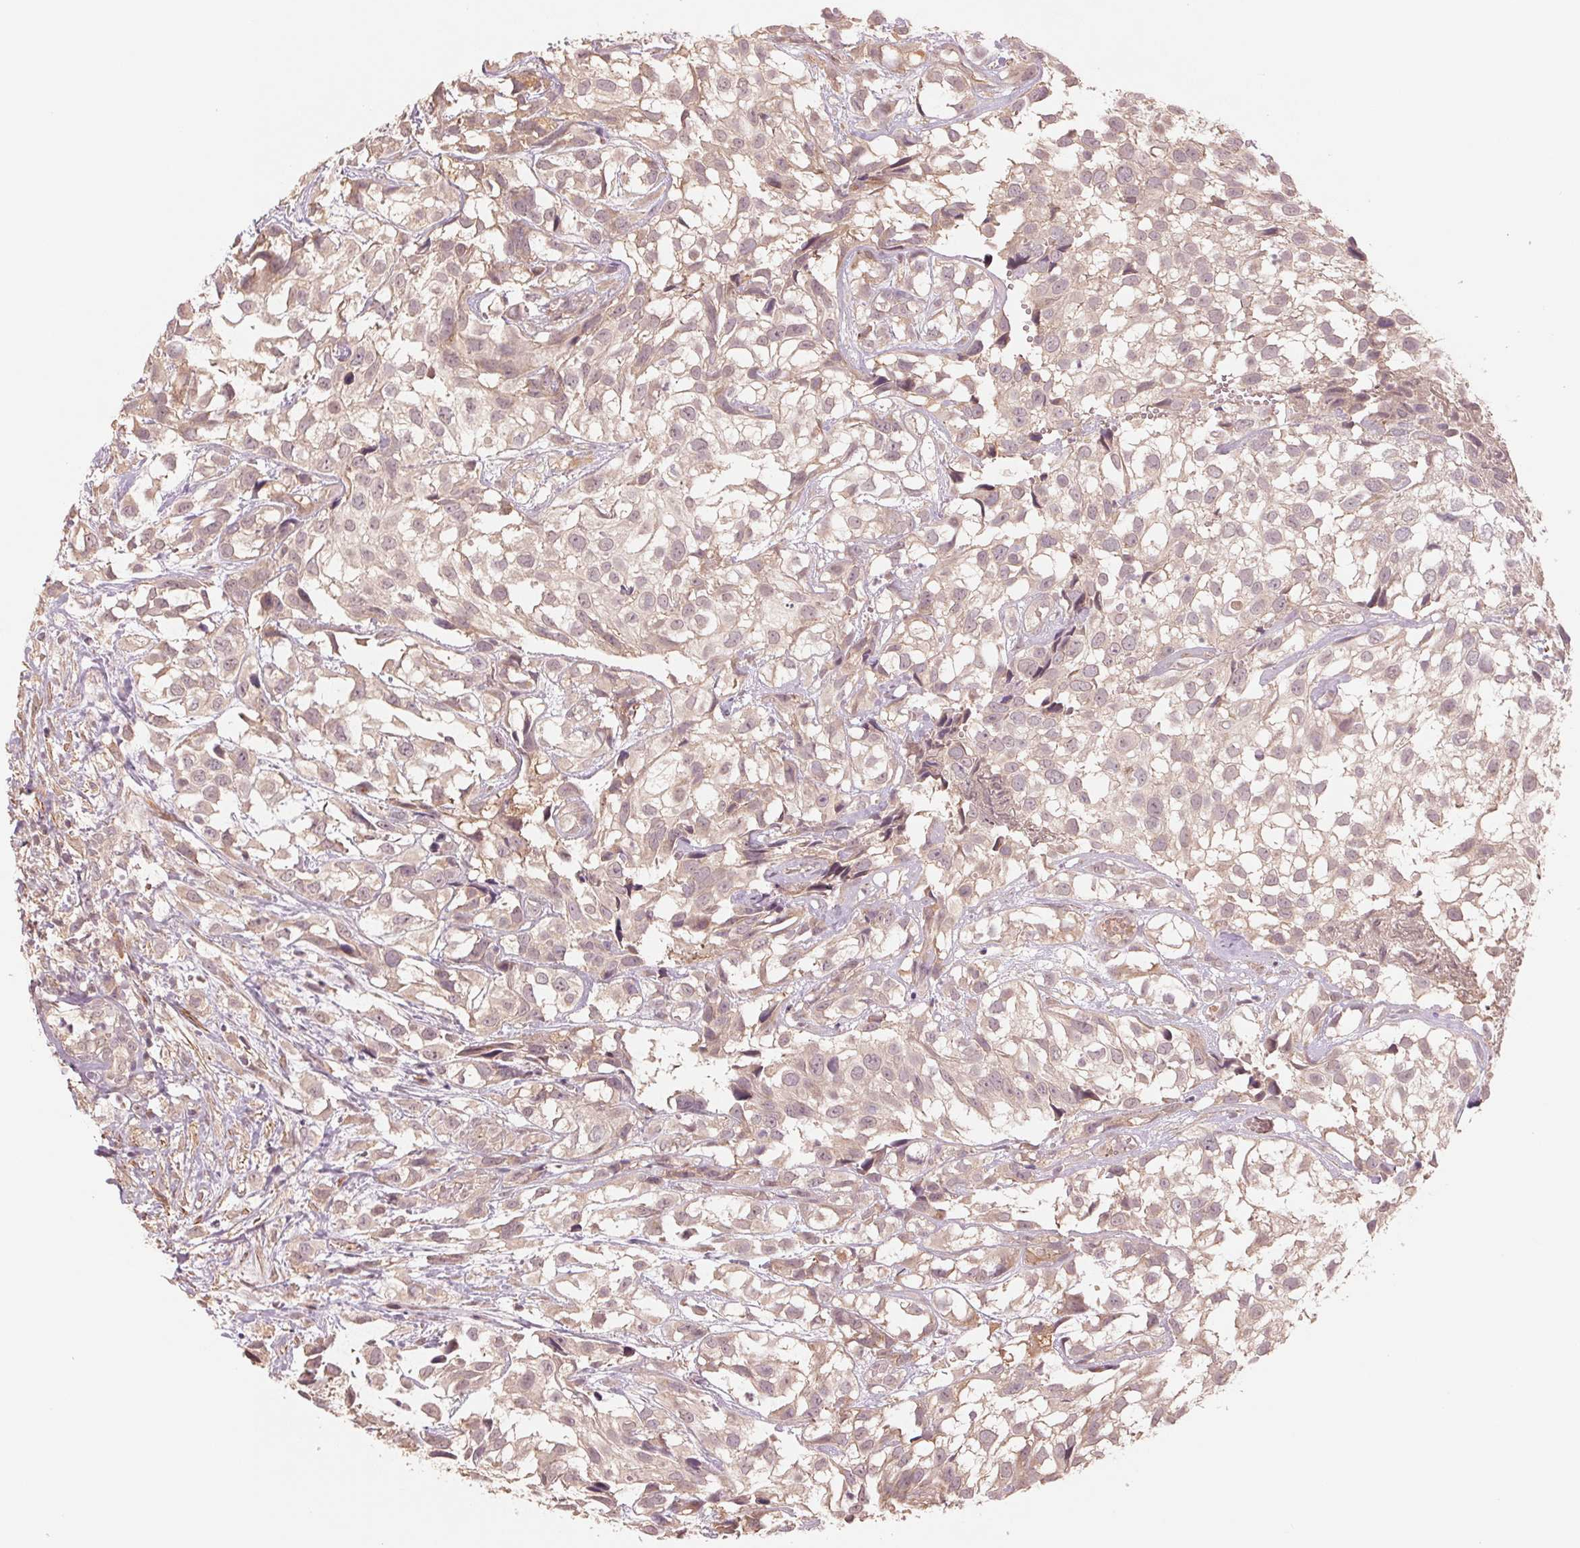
{"staining": {"intensity": "weak", "quantity": "25%-75%", "location": "cytoplasmic/membranous,nuclear"}, "tissue": "urothelial cancer", "cell_type": "Tumor cells", "image_type": "cancer", "snomed": [{"axis": "morphology", "description": "Urothelial carcinoma, High grade"}, {"axis": "topography", "description": "Urinary bladder"}], "caption": "Protein staining of high-grade urothelial carcinoma tissue exhibits weak cytoplasmic/membranous and nuclear positivity in approximately 25%-75% of tumor cells. The staining was performed using DAB, with brown indicating positive protein expression. Nuclei are stained blue with hematoxylin.", "gene": "PPIA", "patient": {"sex": "male", "age": 56}}